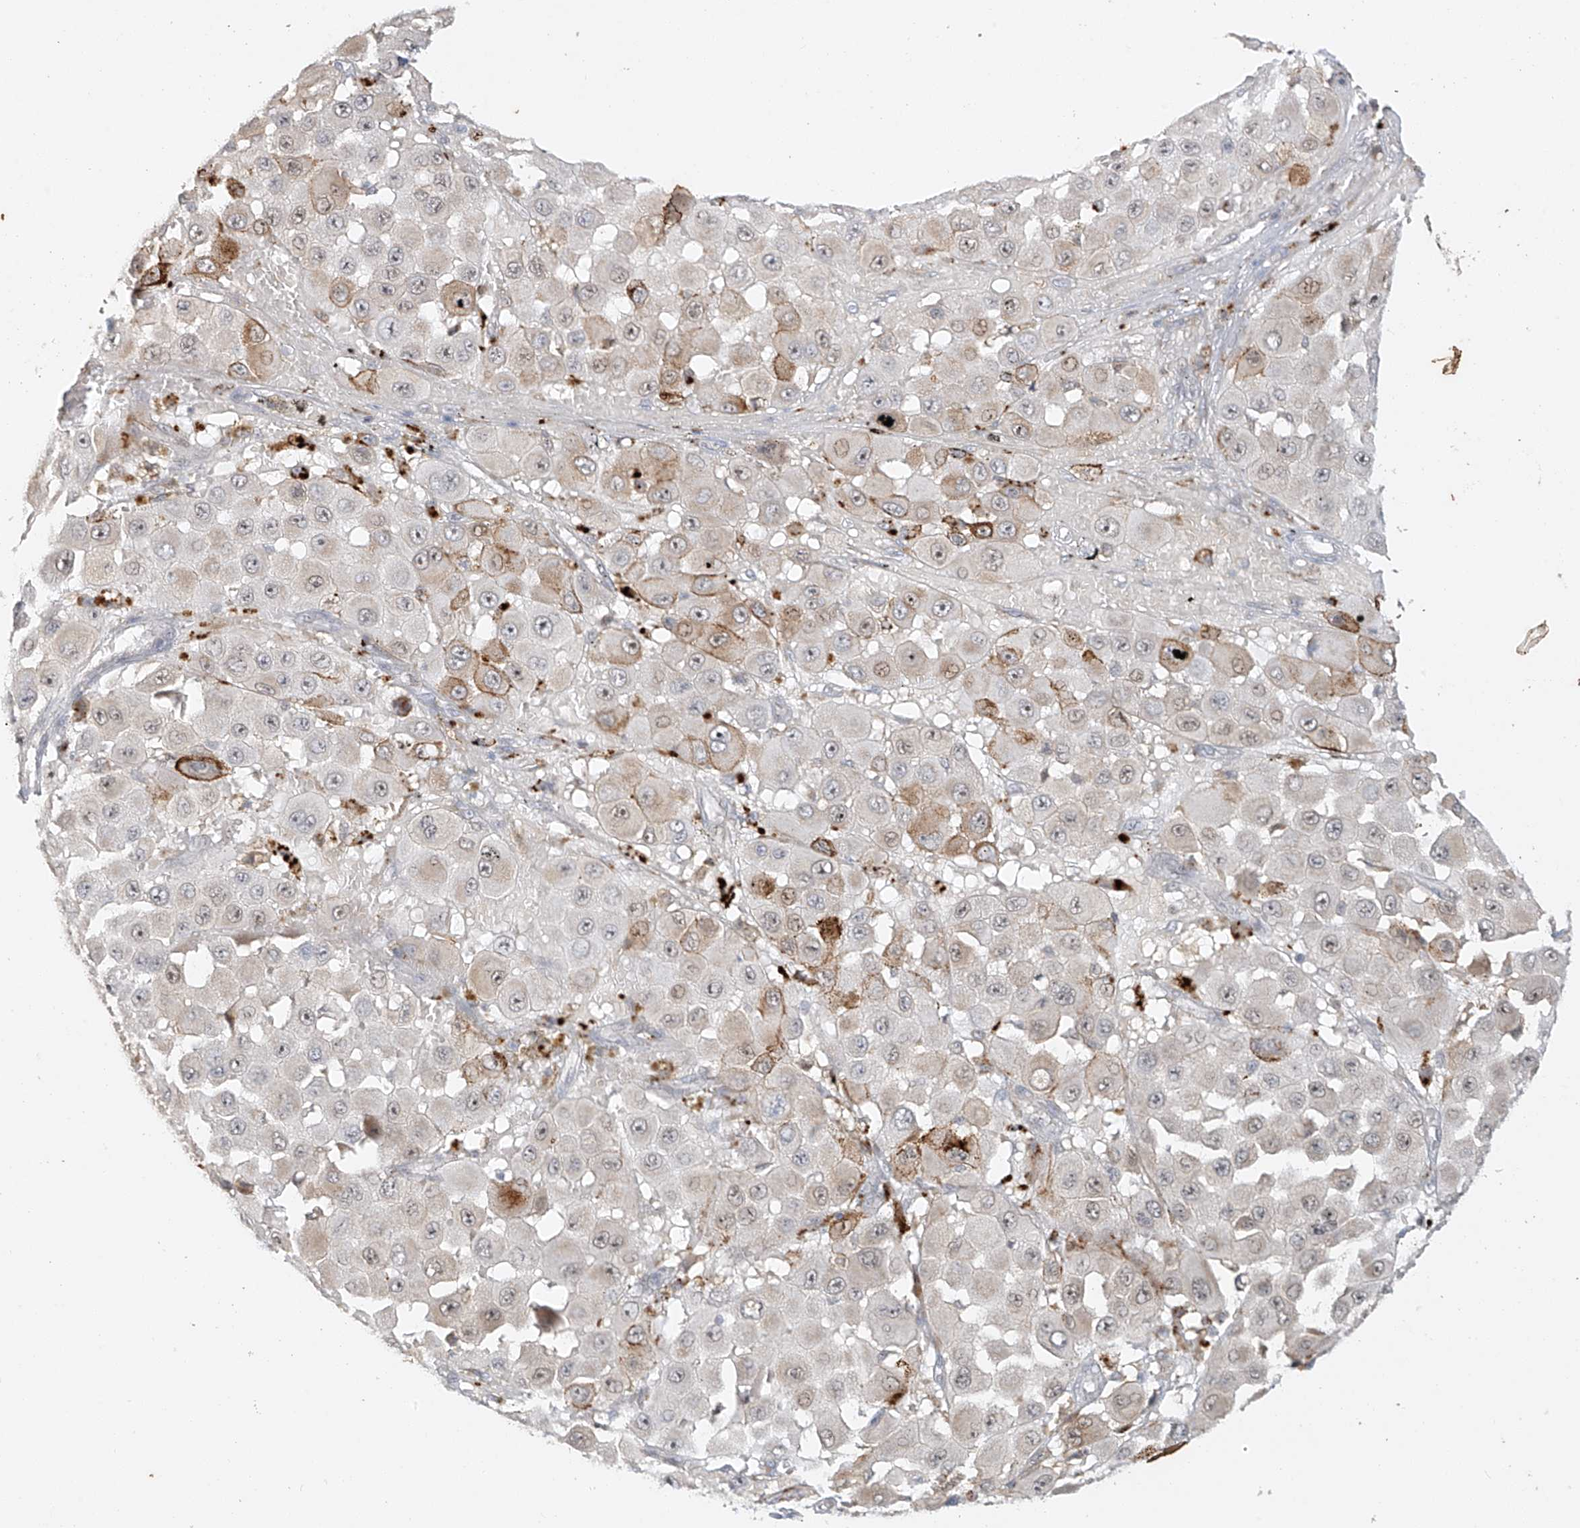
{"staining": {"intensity": "weak", "quantity": "25%-75%", "location": "cytoplasmic/membranous"}, "tissue": "melanoma", "cell_type": "Tumor cells", "image_type": "cancer", "snomed": [{"axis": "morphology", "description": "Malignant melanoma, NOS"}, {"axis": "topography", "description": "Skin"}], "caption": "About 25%-75% of tumor cells in melanoma demonstrate weak cytoplasmic/membranous protein positivity as visualized by brown immunohistochemical staining.", "gene": "MIPEP", "patient": {"sex": "female", "age": 81}}